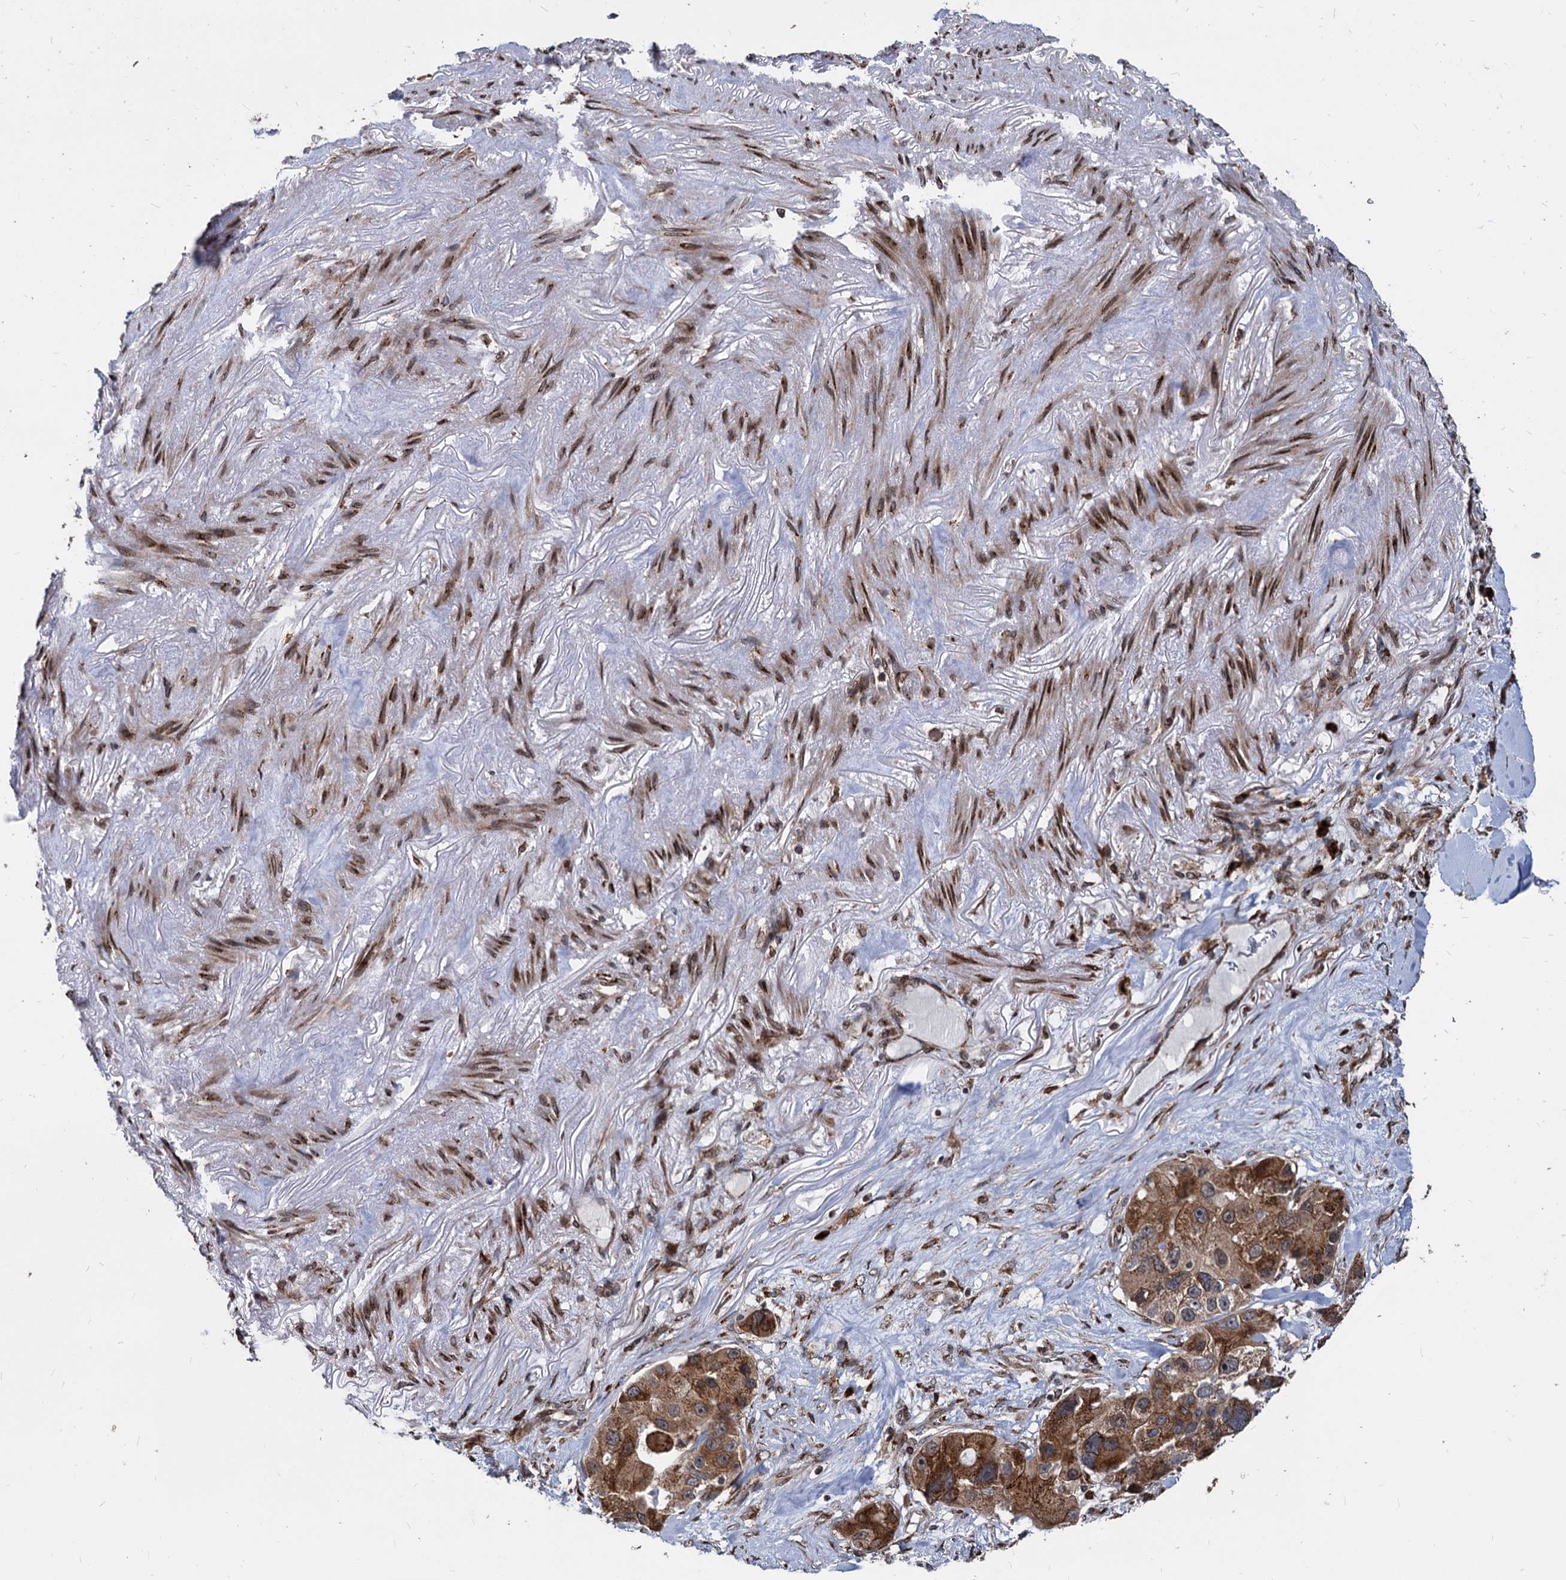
{"staining": {"intensity": "strong", "quantity": ">75%", "location": "cytoplasmic/membranous"}, "tissue": "lung cancer", "cell_type": "Tumor cells", "image_type": "cancer", "snomed": [{"axis": "morphology", "description": "Adenocarcinoma, NOS"}, {"axis": "topography", "description": "Lung"}], "caption": "Immunohistochemical staining of human adenocarcinoma (lung) exhibits strong cytoplasmic/membranous protein staining in approximately >75% of tumor cells.", "gene": "SAAL1", "patient": {"sex": "female", "age": 54}}